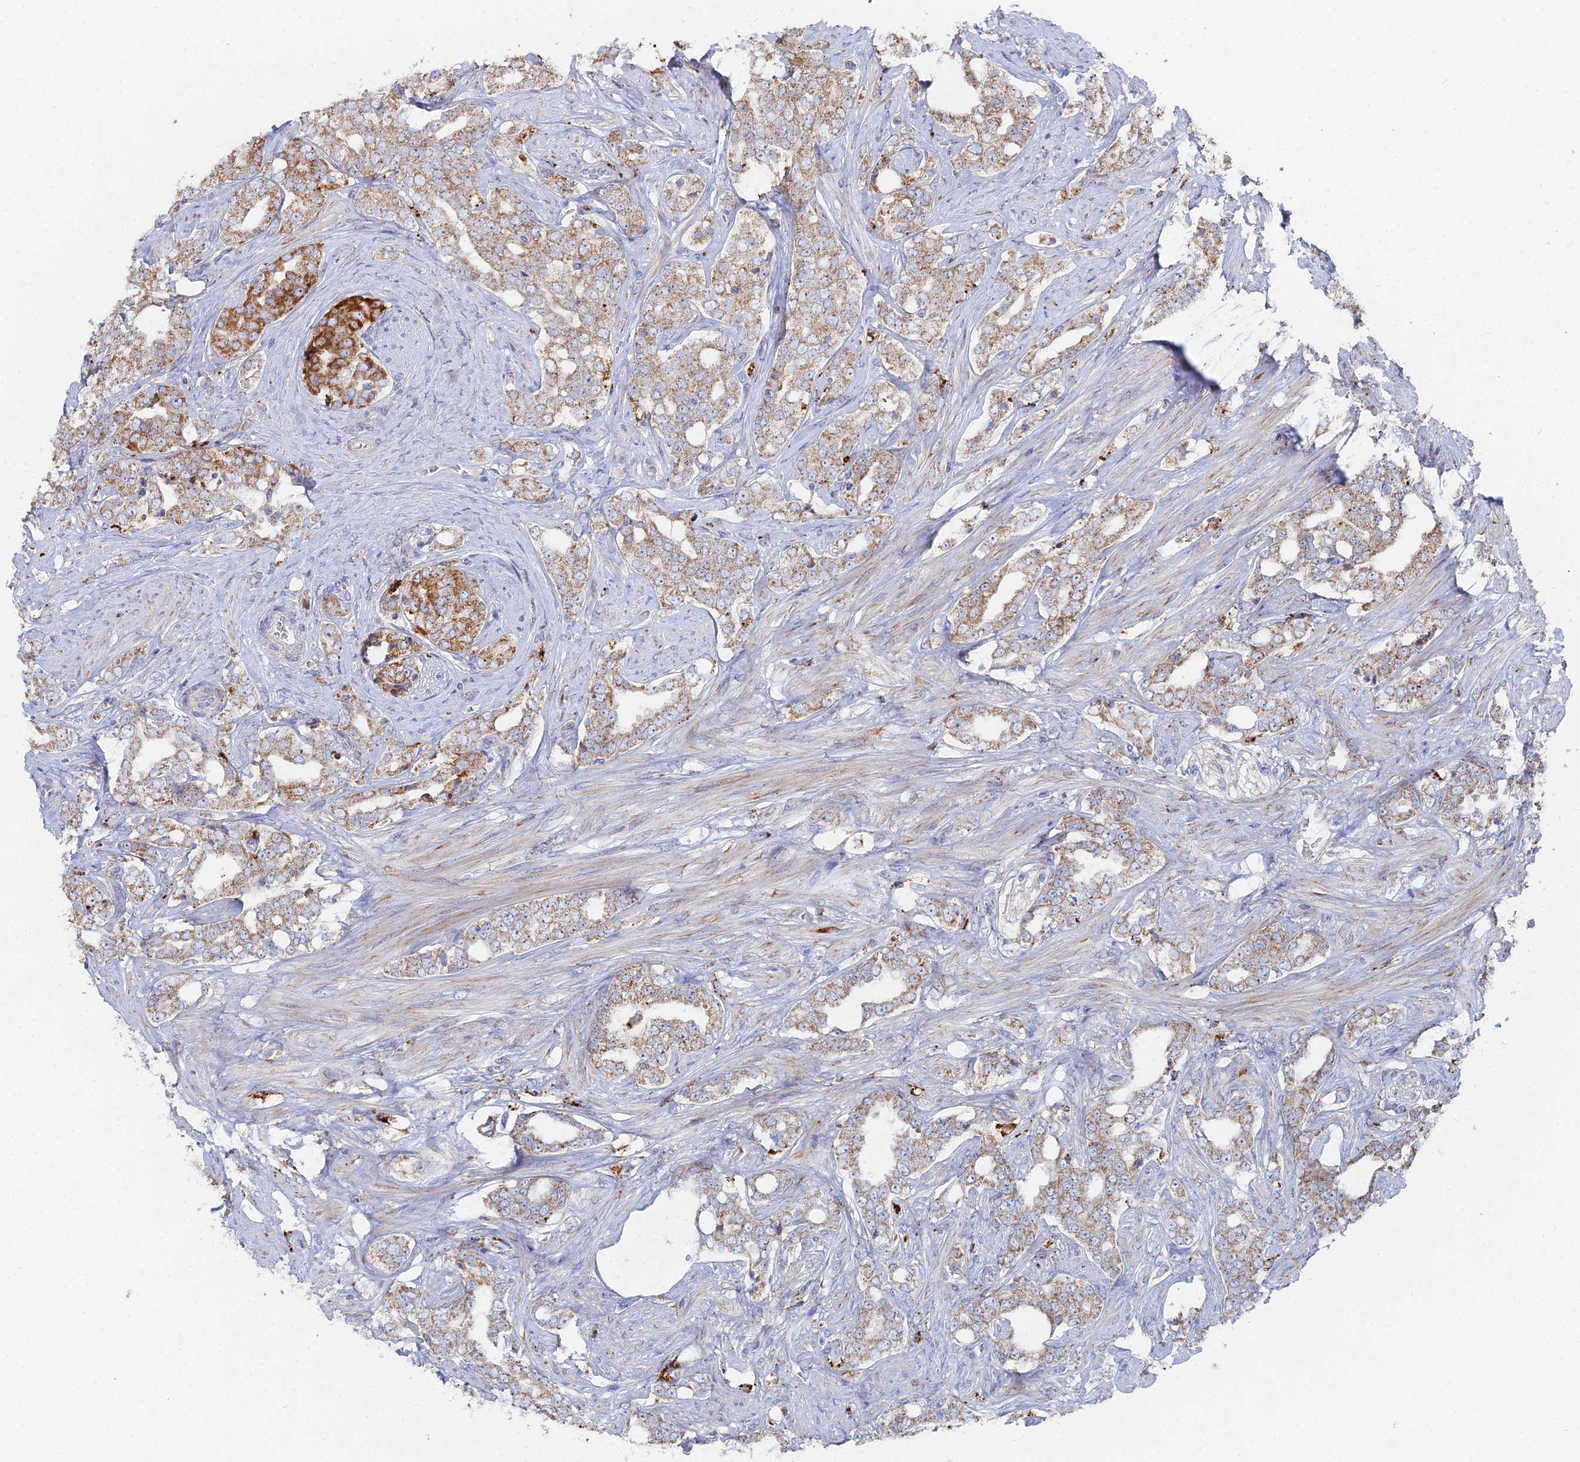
{"staining": {"intensity": "moderate", "quantity": ">75%", "location": "cytoplasmic/membranous"}, "tissue": "prostate cancer", "cell_type": "Tumor cells", "image_type": "cancer", "snomed": [{"axis": "morphology", "description": "Adenocarcinoma, High grade"}, {"axis": "topography", "description": "Prostate"}], "caption": "High-power microscopy captured an immunohistochemistry histopathology image of adenocarcinoma (high-grade) (prostate), revealing moderate cytoplasmic/membranous expression in approximately >75% of tumor cells. The protein of interest is shown in brown color, while the nuclei are stained blue.", "gene": "MPC1", "patient": {"sex": "male", "age": 64}}